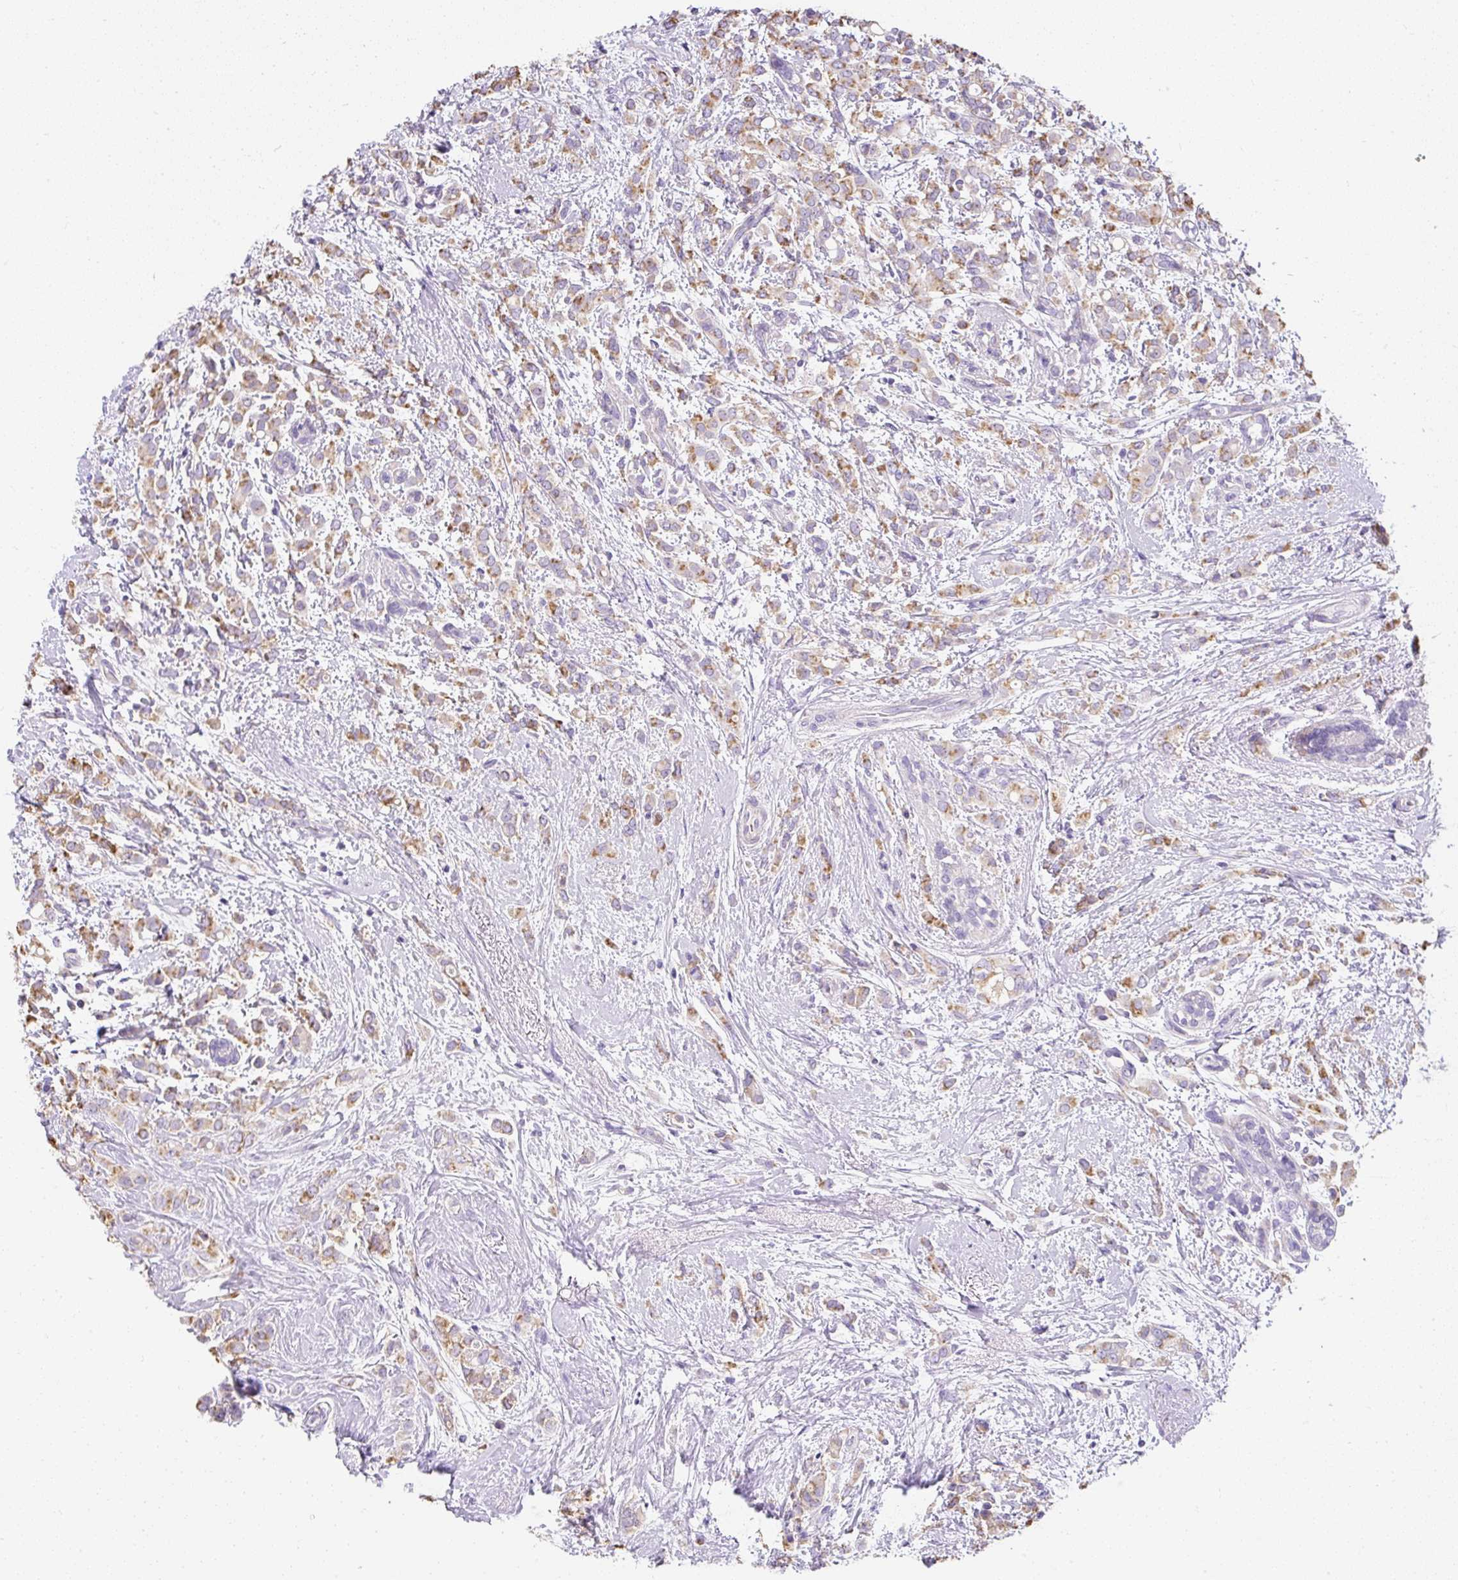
{"staining": {"intensity": "moderate", "quantity": "25%-75%", "location": "cytoplasmic/membranous"}, "tissue": "breast cancer", "cell_type": "Tumor cells", "image_type": "cancer", "snomed": [{"axis": "morphology", "description": "Lobular carcinoma"}, {"axis": "topography", "description": "Breast"}], "caption": "This is an image of IHC staining of breast cancer, which shows moderate positivity in the cytoplasmic/membranous of tumor cells.", "gene": "DTX4", "patient": {"sex": "female", "age": 68}}